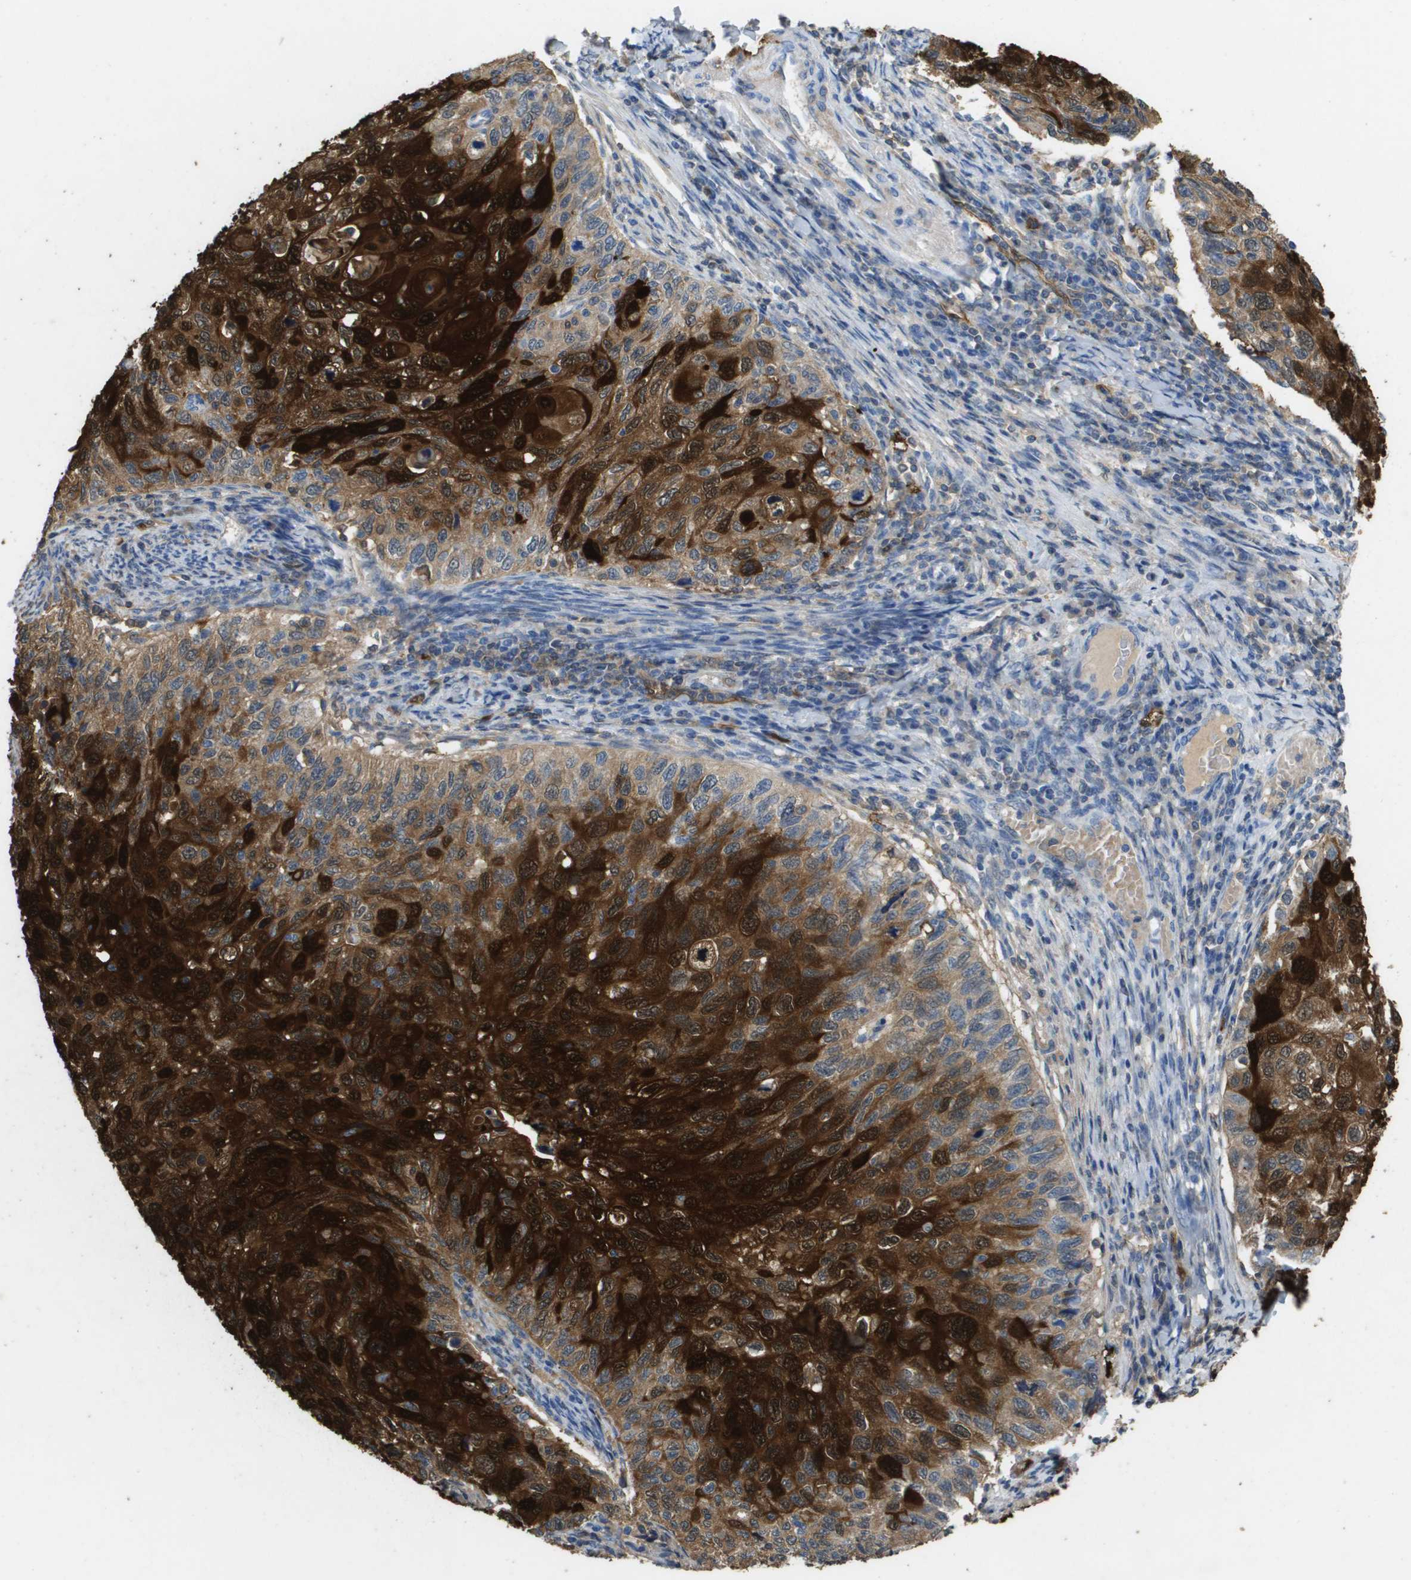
{"staining": {"intensity": "strong", "quantity": ">75%", "location": "cytoplasmic/membranous"}, "tissue": "cervical cancer", "cell_type": "Tumor cells", "image_type": "cancer", "snomed": [{"axis": "morphology", "description": "Squamous cell carcinoma, NOS"}, {"axis": "topography", "description": "Cervix"}], "caption": "Cervical cancer stained with a protein marker reveals strong staining in tumor cells.", "gene": "FABP5", "patient": {"sex": "female", "age": 70}}